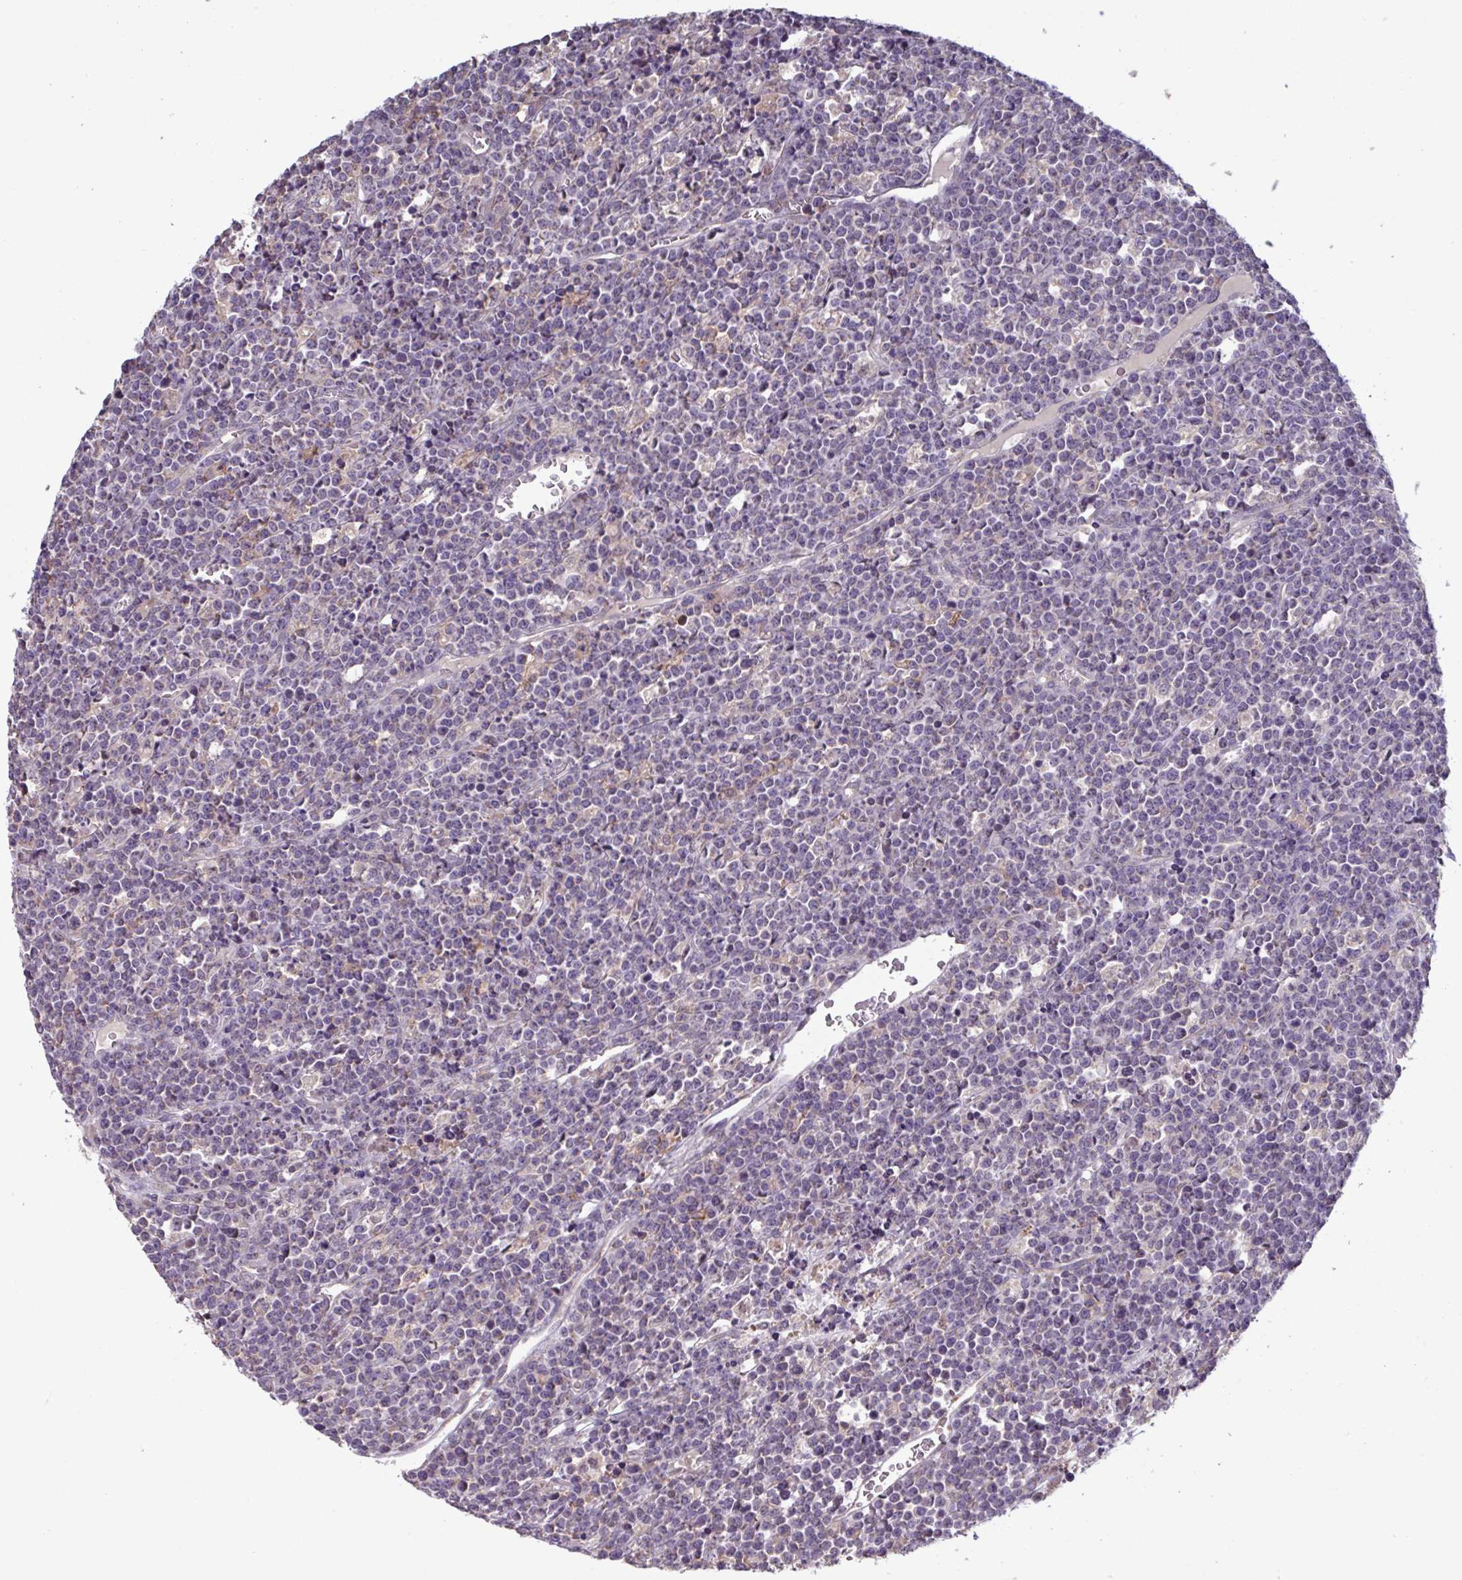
{"staining": {"intensity": "negative", "quantity": "none", "location": "none"}, "tissue": "lymphoma", "cell_type": "Tumor cells", "image_type": "cancer", "snomed": [{"axis": "morphology", "description": "Malignant lymphoma, non-Hodgkin's type, High grade"}, {"axis": "topography", "description": "Ovary"}], "caption": "IHC of human lymphoma demonstrates no staining in tumor cells.", "gene": "CD1E", "patient": {"sex": "female", "age": 56}}